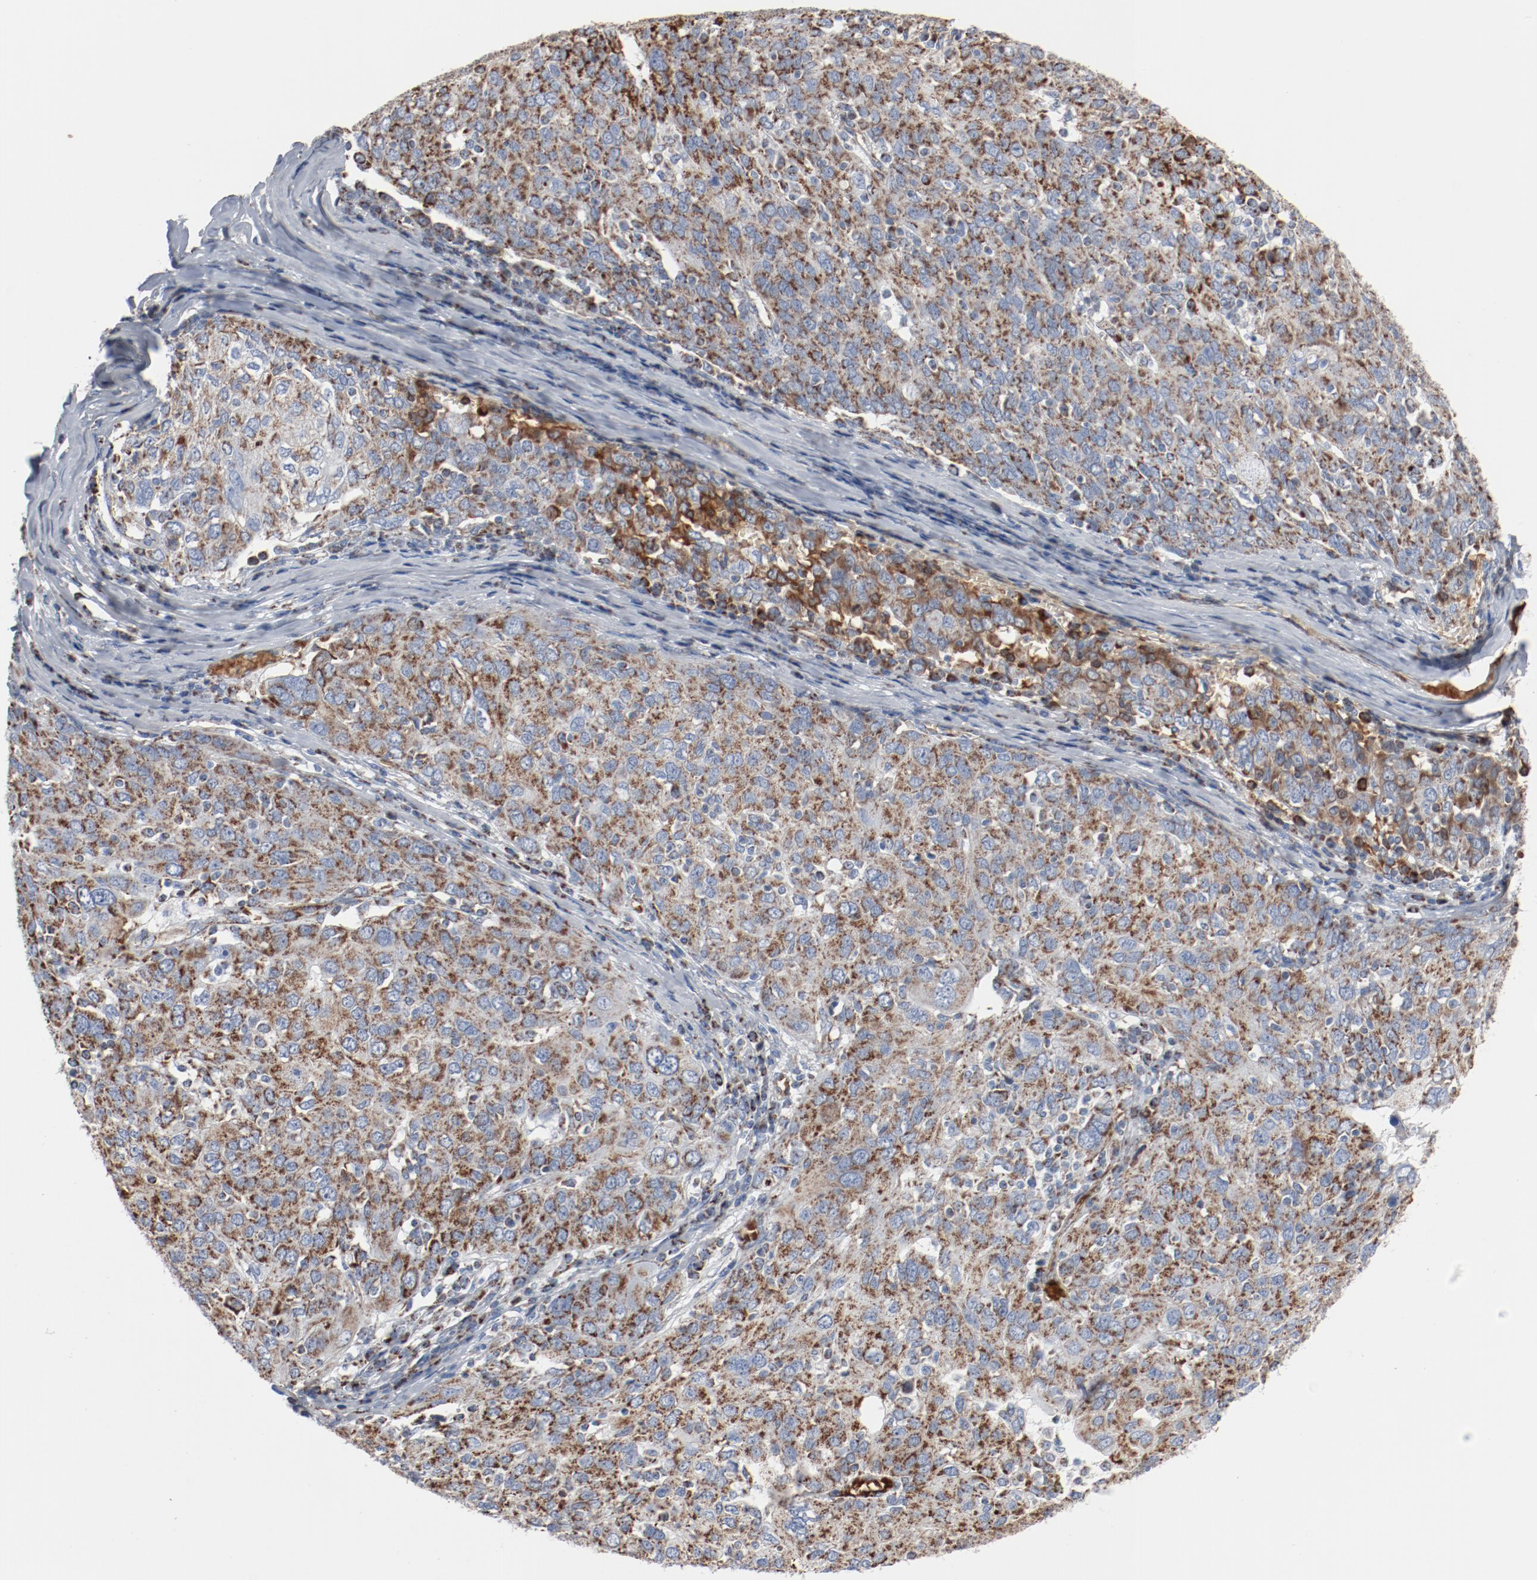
{"staining": {"intensity": "moderate", "quantity": ">75%", "location": "cytoplasmic/membranous"}, "tissue": "ovarian cancer", "cell_type": "Tumor cells", "image_type": "cancer", "snomed": [{"axis": "morphology", "description": "Carcinoma, endometroid"}, {"axis": "topography", "description": "Ovary"}], "caption": "Ovarian cancer (endometroid carcinoma) was stained to show a protein in brown. There is medium levels of moderate cytoplasmic/membranous expression in approximately >75% of tumor cells.", "gene": "NDUFB8", "patient": {"sex": "female", "age": 50}}